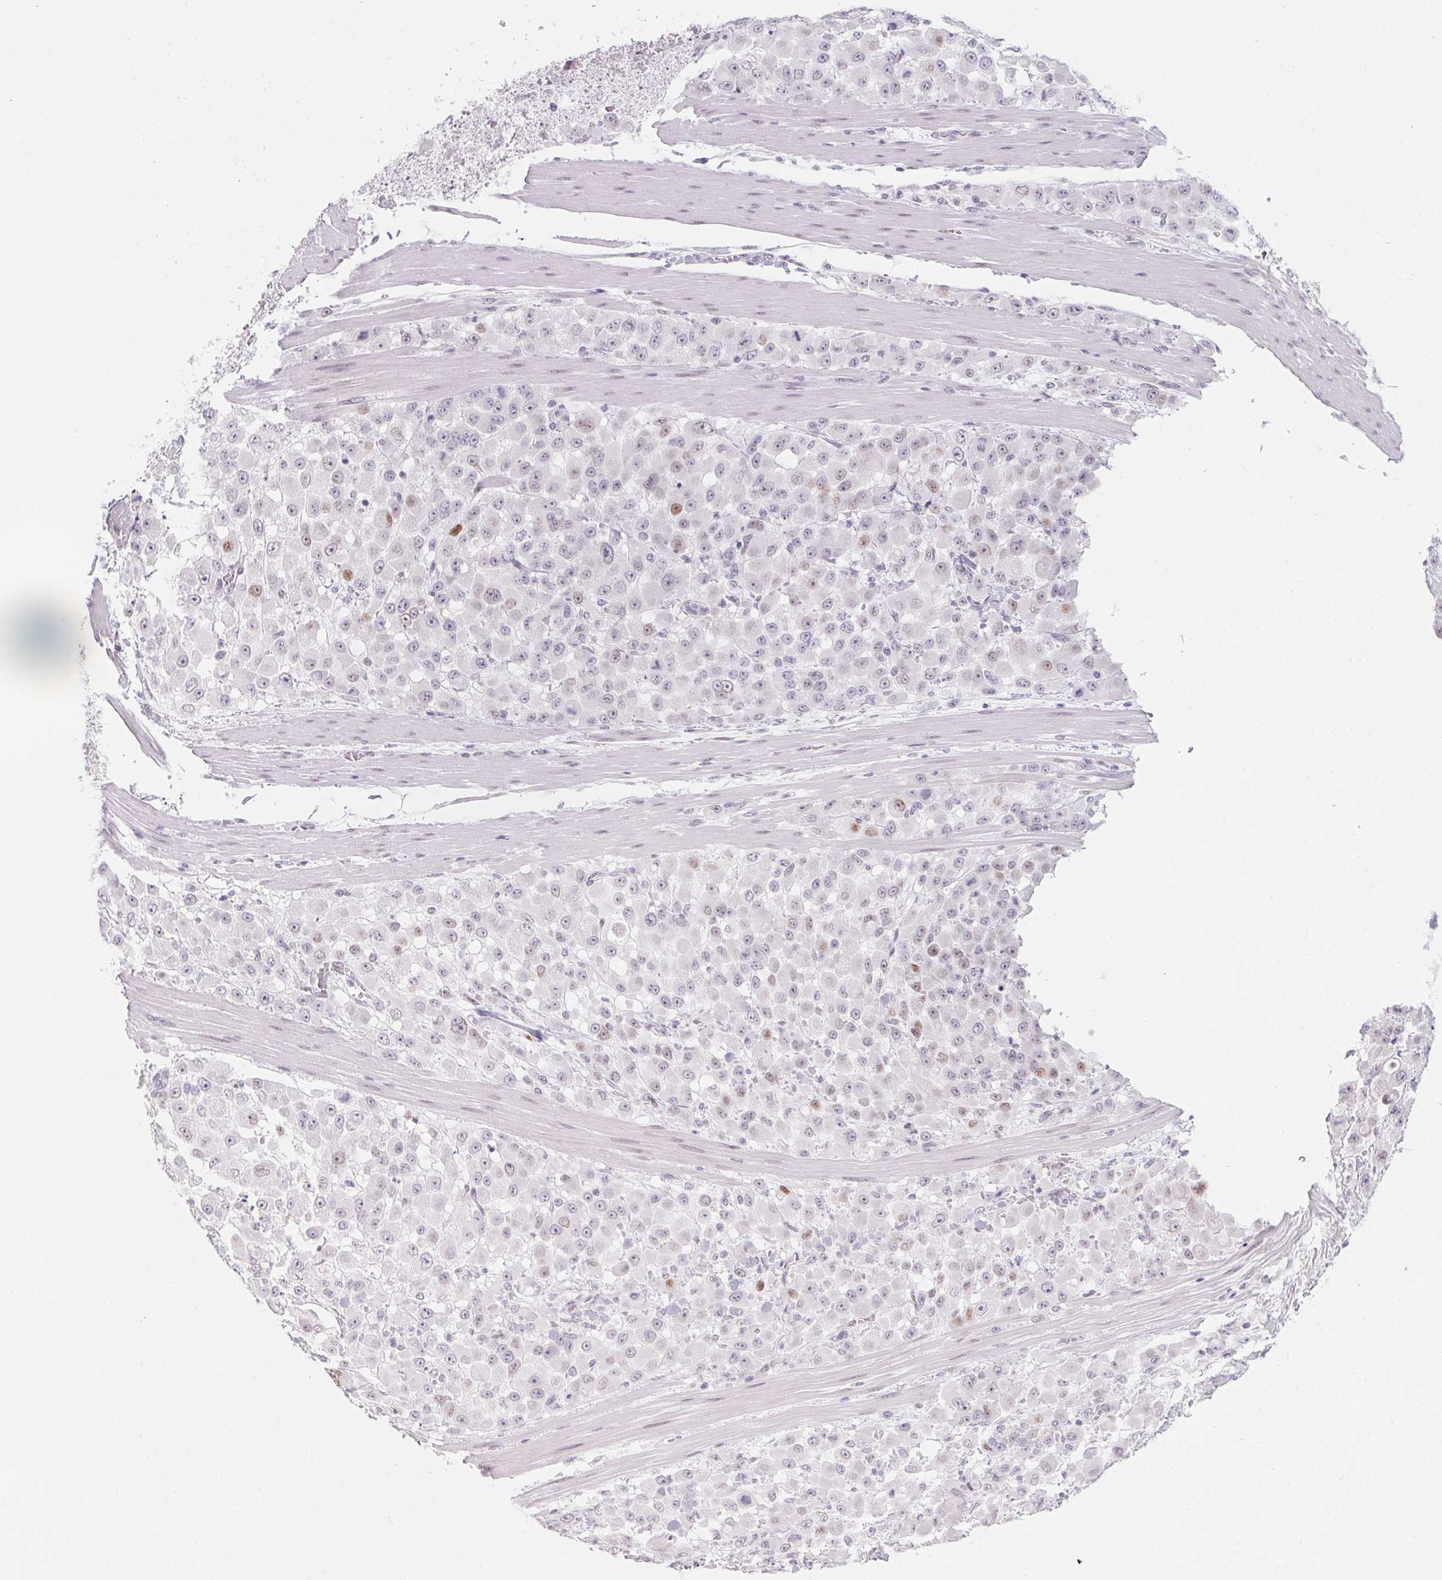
{"staining": {"intensity": "moderate", "quantity": "<25%", "location": "nuclear"}, "tissue": "stomach cancer", "cell_type": "Tumor cells", "image_type": "cancer", "snomed": [{"axis": "morphology", "description": "Adenocarcinoma, NOS"}, {"axis": "topography", "description": "Stomach"}], "caption": "This photomicrograph reveals immunohistochemistry (IHC) staining of human stomach cancer, with low moderate nuclear positivity in approximately <25% of tumor cells.", "gene": "KCNQ2", "patient": {"sex": "female", "age": 76}}